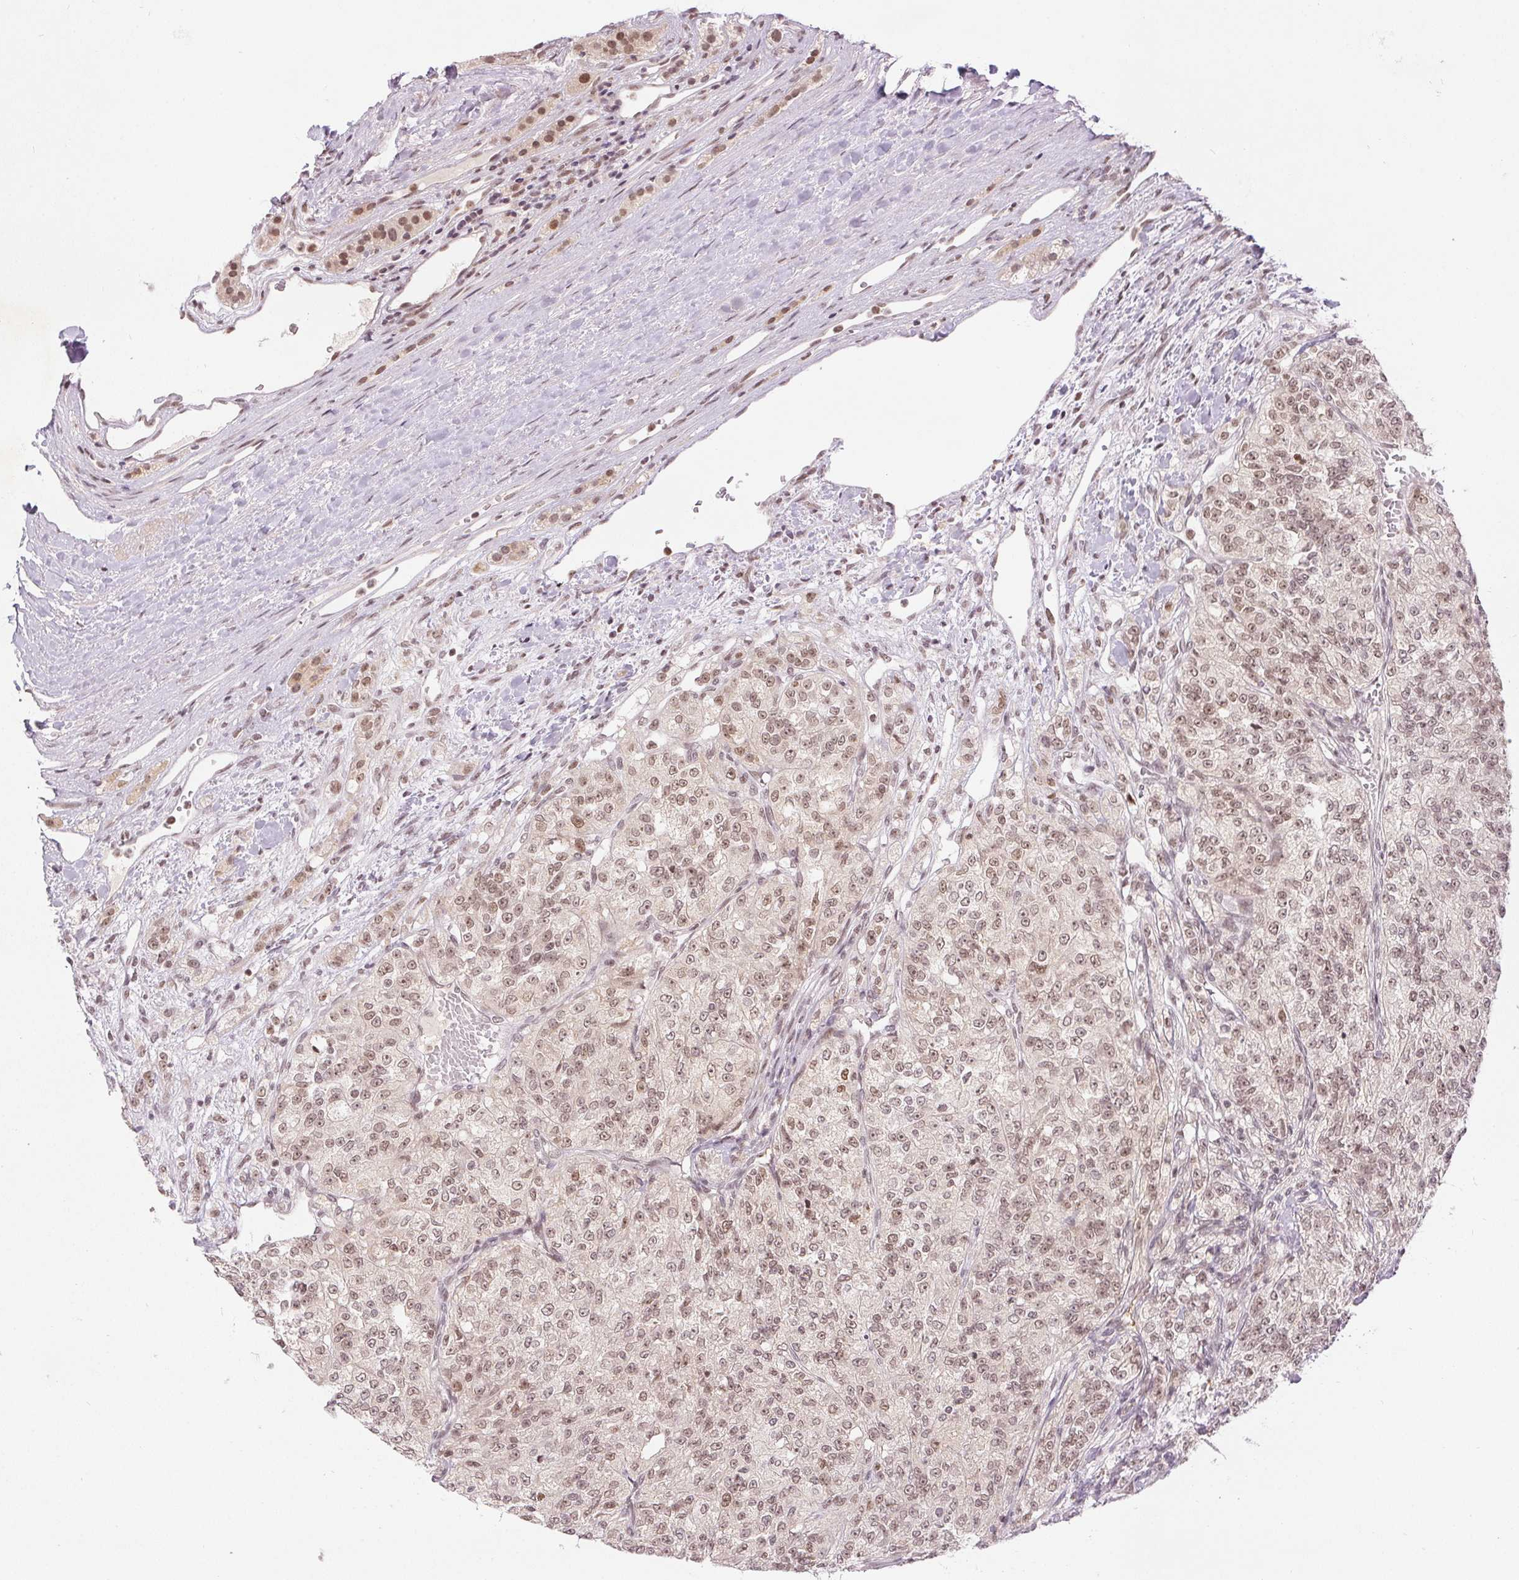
{"staining": {"intensity": "moderate", "quantity": ">75%", "location": "nuclear"}, "tissue": "renal cancer", "cell_type": "Tumor cells", "image_type": "cancer", "snomed": [{"axis": "morphology", "description": "Adenocarcinoma, NOS"}, {"axis": "topography", "description": "Kidney"}], "caption": "Approximately >75% of tumor cells in adenocarcinoma (renal) exhibit moderate nuclear protein positivity as visualized by brown immunohistochemical staining.", "gene": "DEK", "patient": {"sex": "female", "age": 63}}